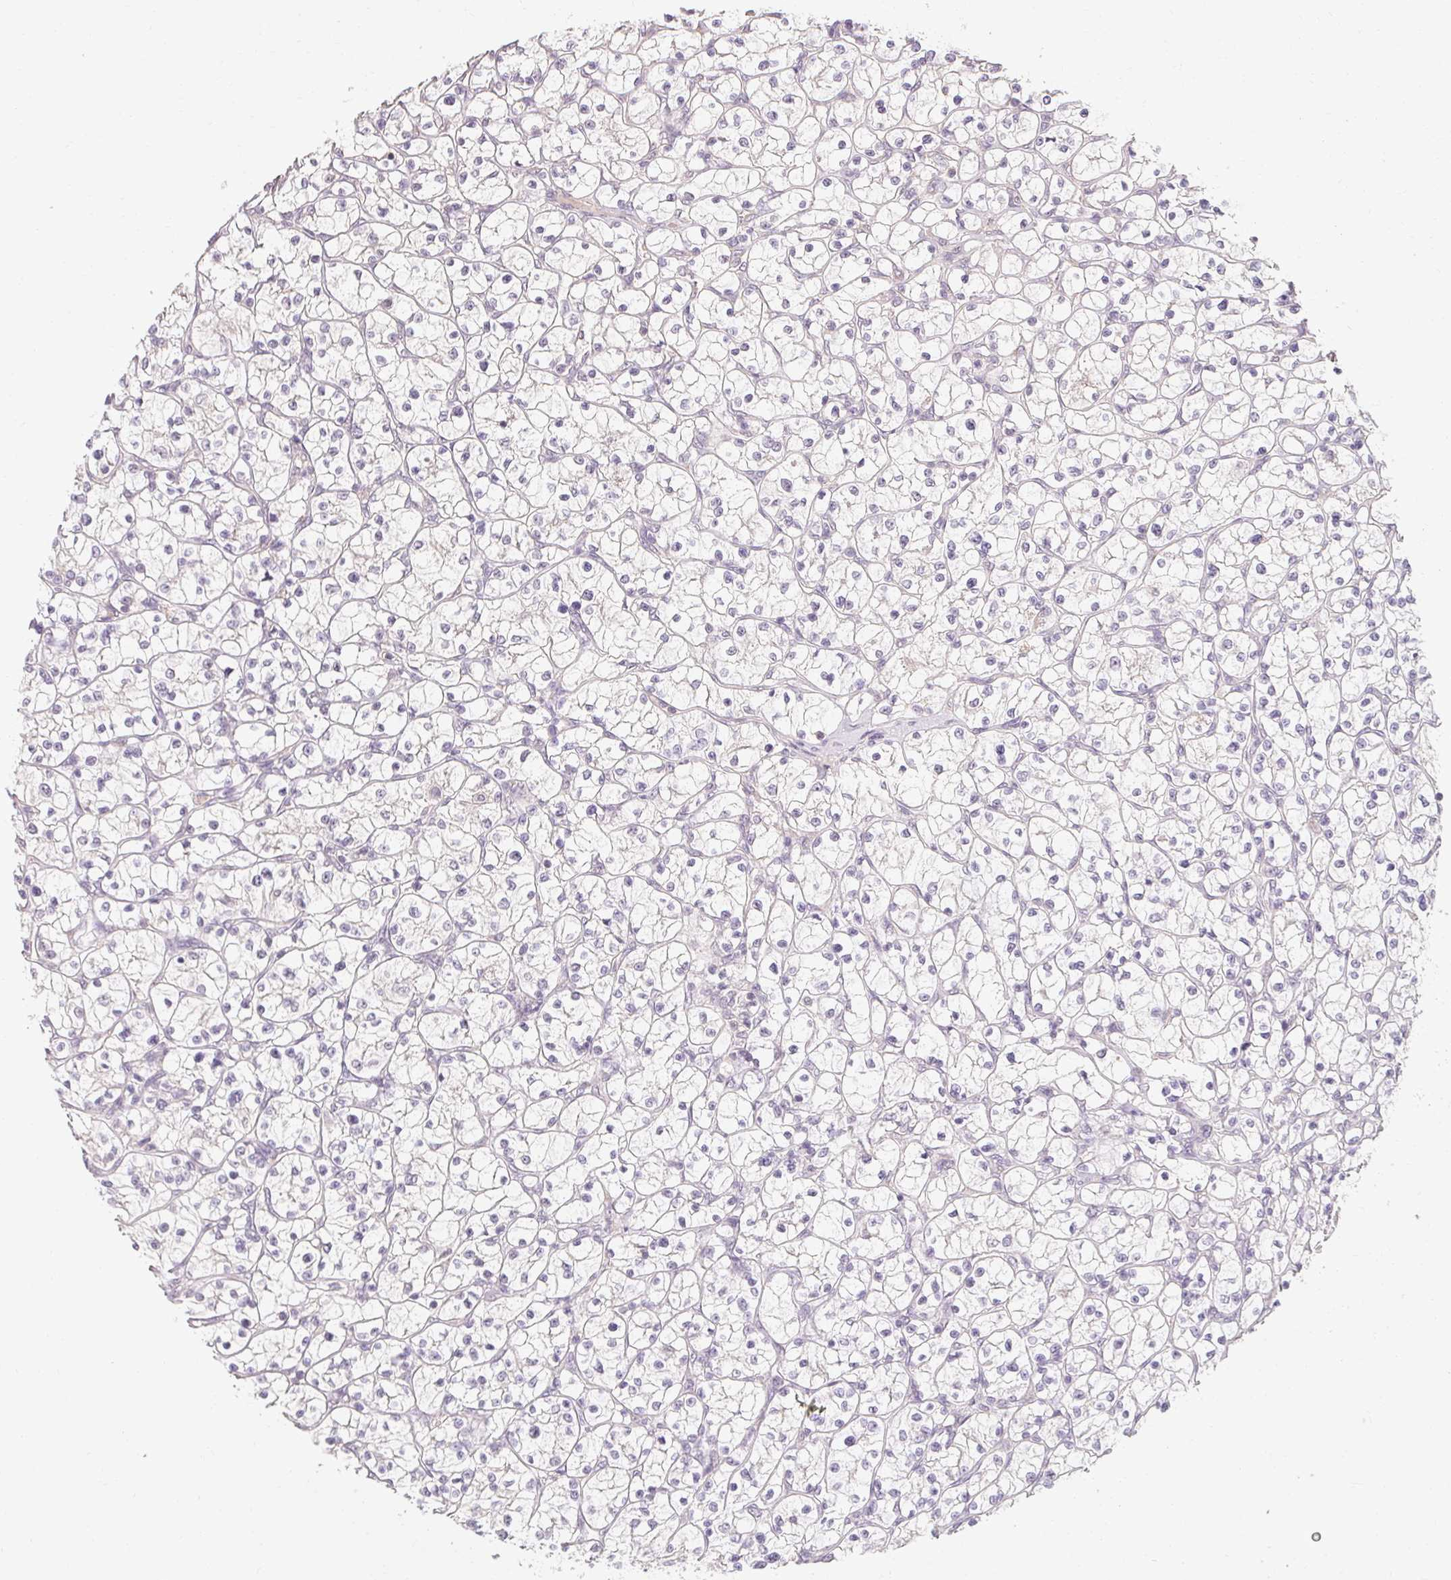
{"staining": {"intensity": "negative", "quantity": "none", "location": "none"}, "tissue": "renal cancer", "cell_type": "Tumor cells", "image_type": "cancer", "snomed": [{"axis": "morphology", "description": "Adenocarcinoma, NOS"}, {"axis": "topography", "description": "Kidney"}], "caption": "Photomicrograph shows no significant protein expression in tumor cells of renal cancer (adenocarcinoma).", "gene": "MAP7D2", "patient": {"sex": "female", "age": 64}}